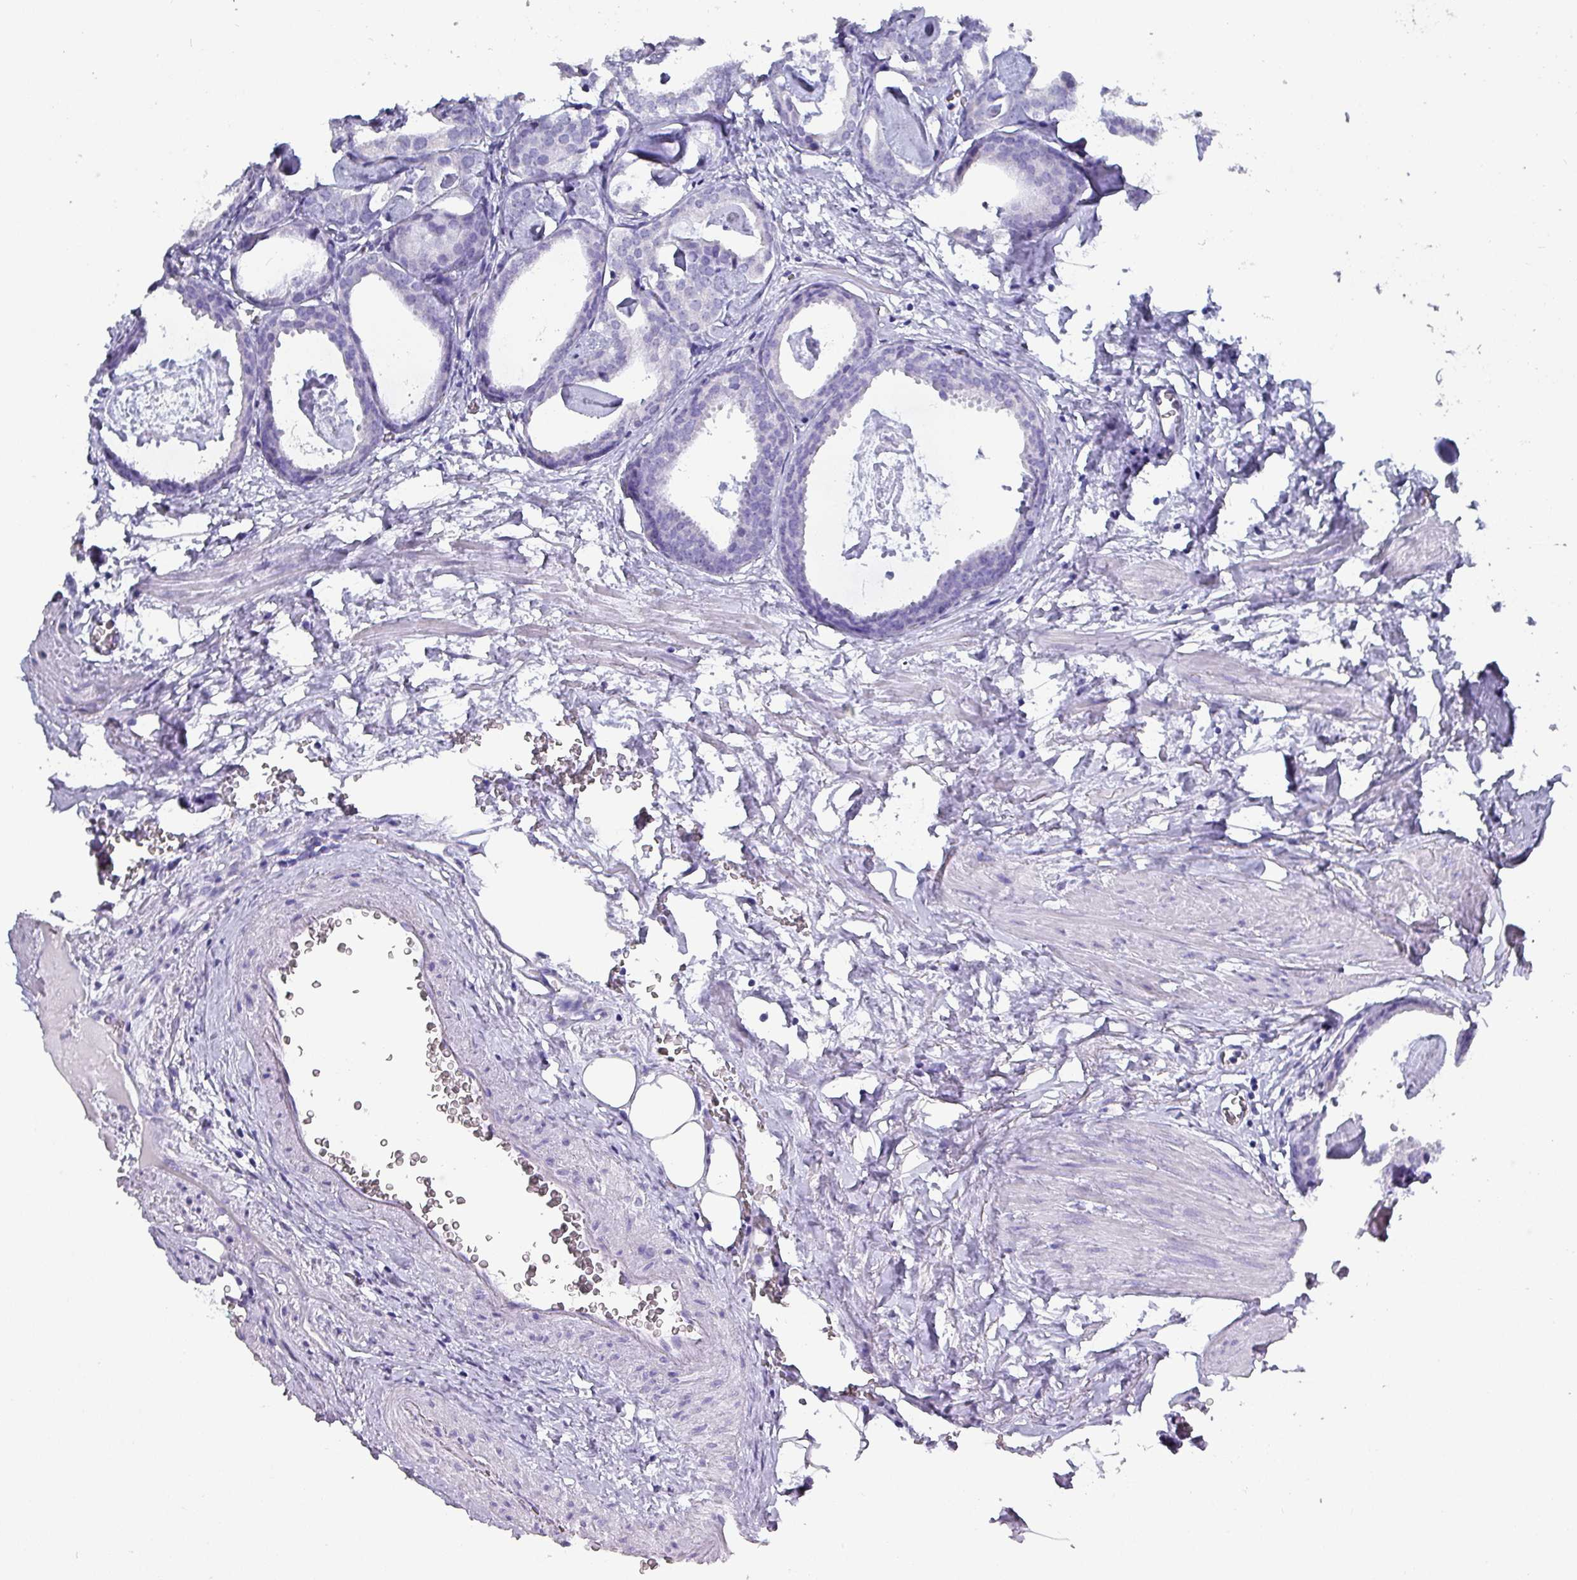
{"staining": {"intensity": "negative", "quantity": "none", "location": "none"}, "tissue": "prostate cancer", "cell_type": "Tumor cells", "image_type": "cancer", "snomed": [{"axis": "morphology", "description": "Adenocarcinoma, Low grade"}, {"axis": "topography", "description": "Prostate"}], "caption": "Prostate adenocarcinoma (low-grade) stained for a protein using immunohistochemistry (IHC) exhibits no positivity tumor cells.", "gene": "INS-IGF2", "patient": {"sex": "male", "age": 71}}